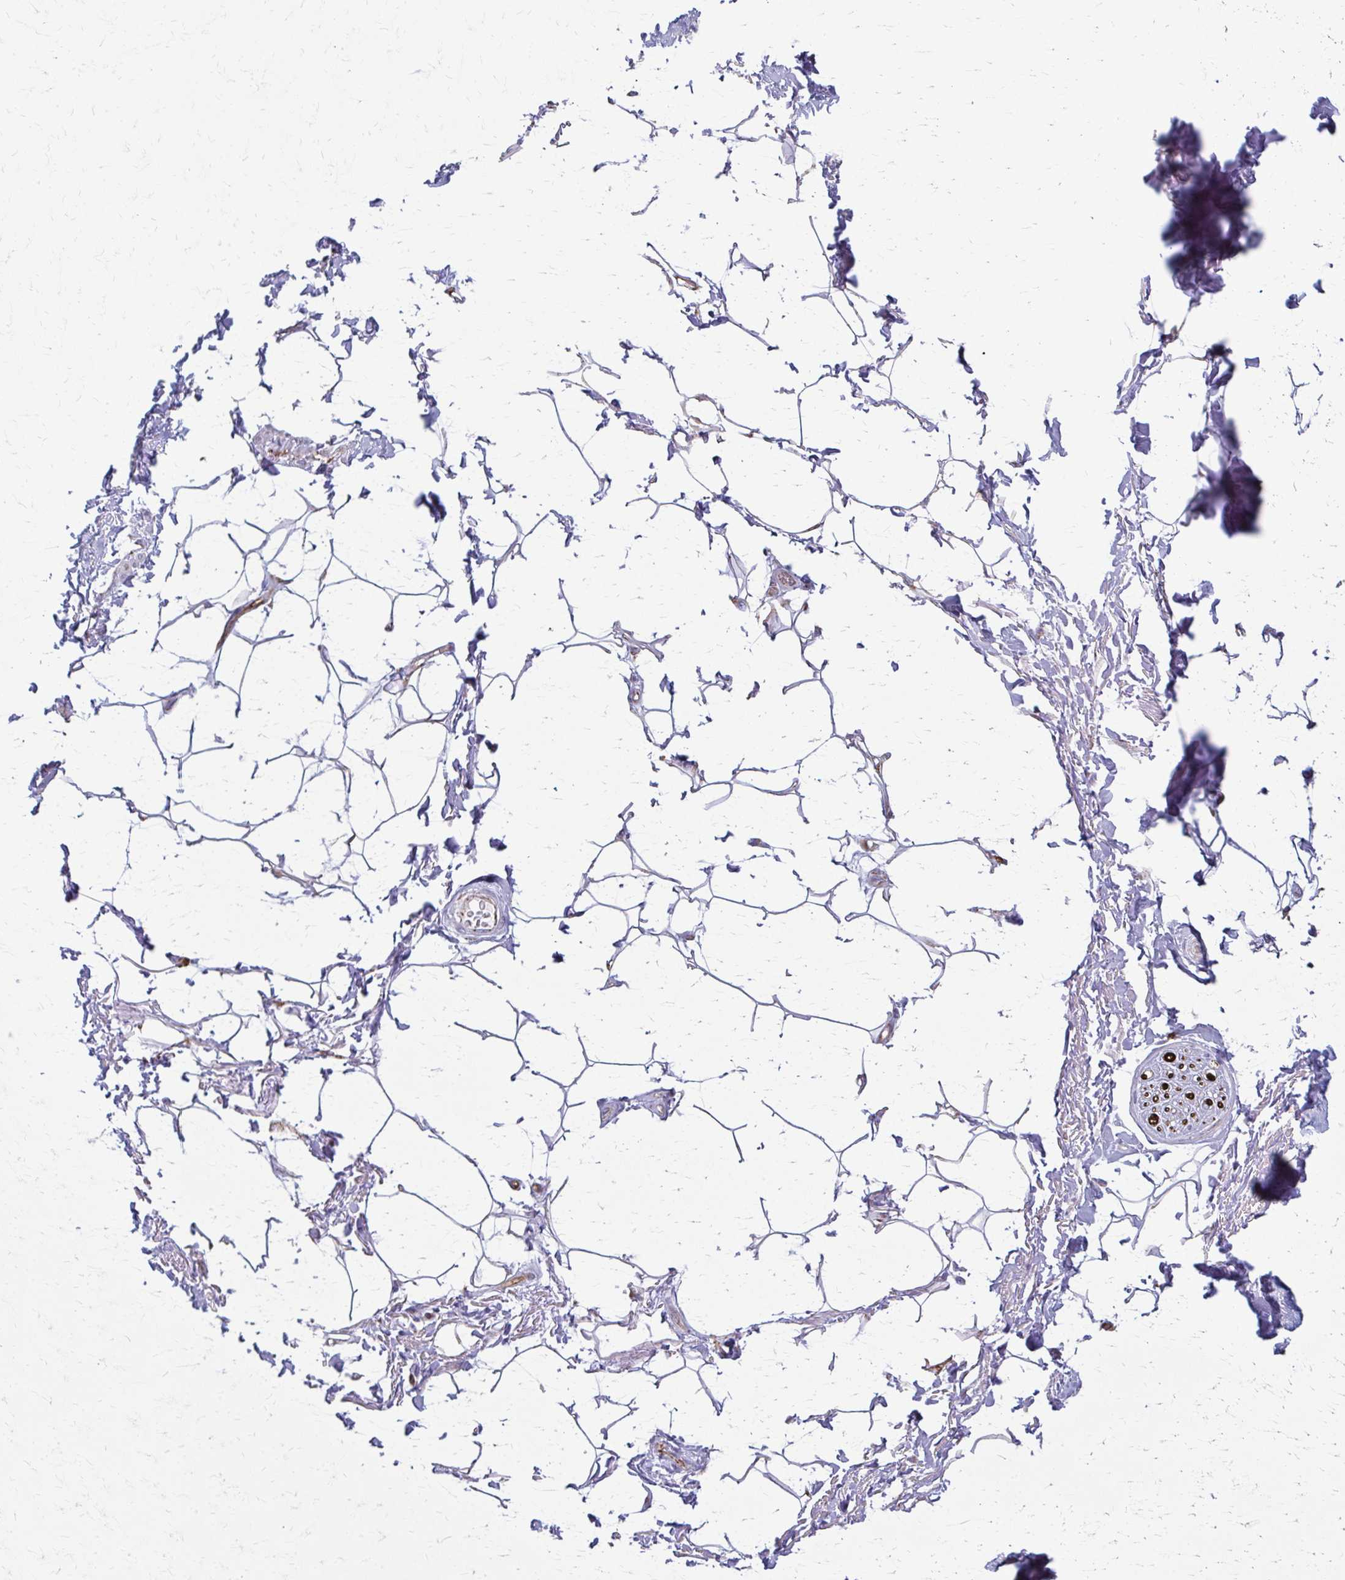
{"staining": {"intensity": "negative", "quantity": "none", "location": "none"}, "tissue": "adipose tissue", "cell_type": "Adipocytes", "image_type": "normal", "snomed": [{"axis": "morphology", "description": "Normal tissue, NOS"}, {"axis": "topography", "description": "Peripheral nerve tissue"}], "caption": "IHC of normal human adipose tissue displays no staining in adipocytes.", "gene": "TVP23A", "patient": {"sex": "male", "age": 51}}